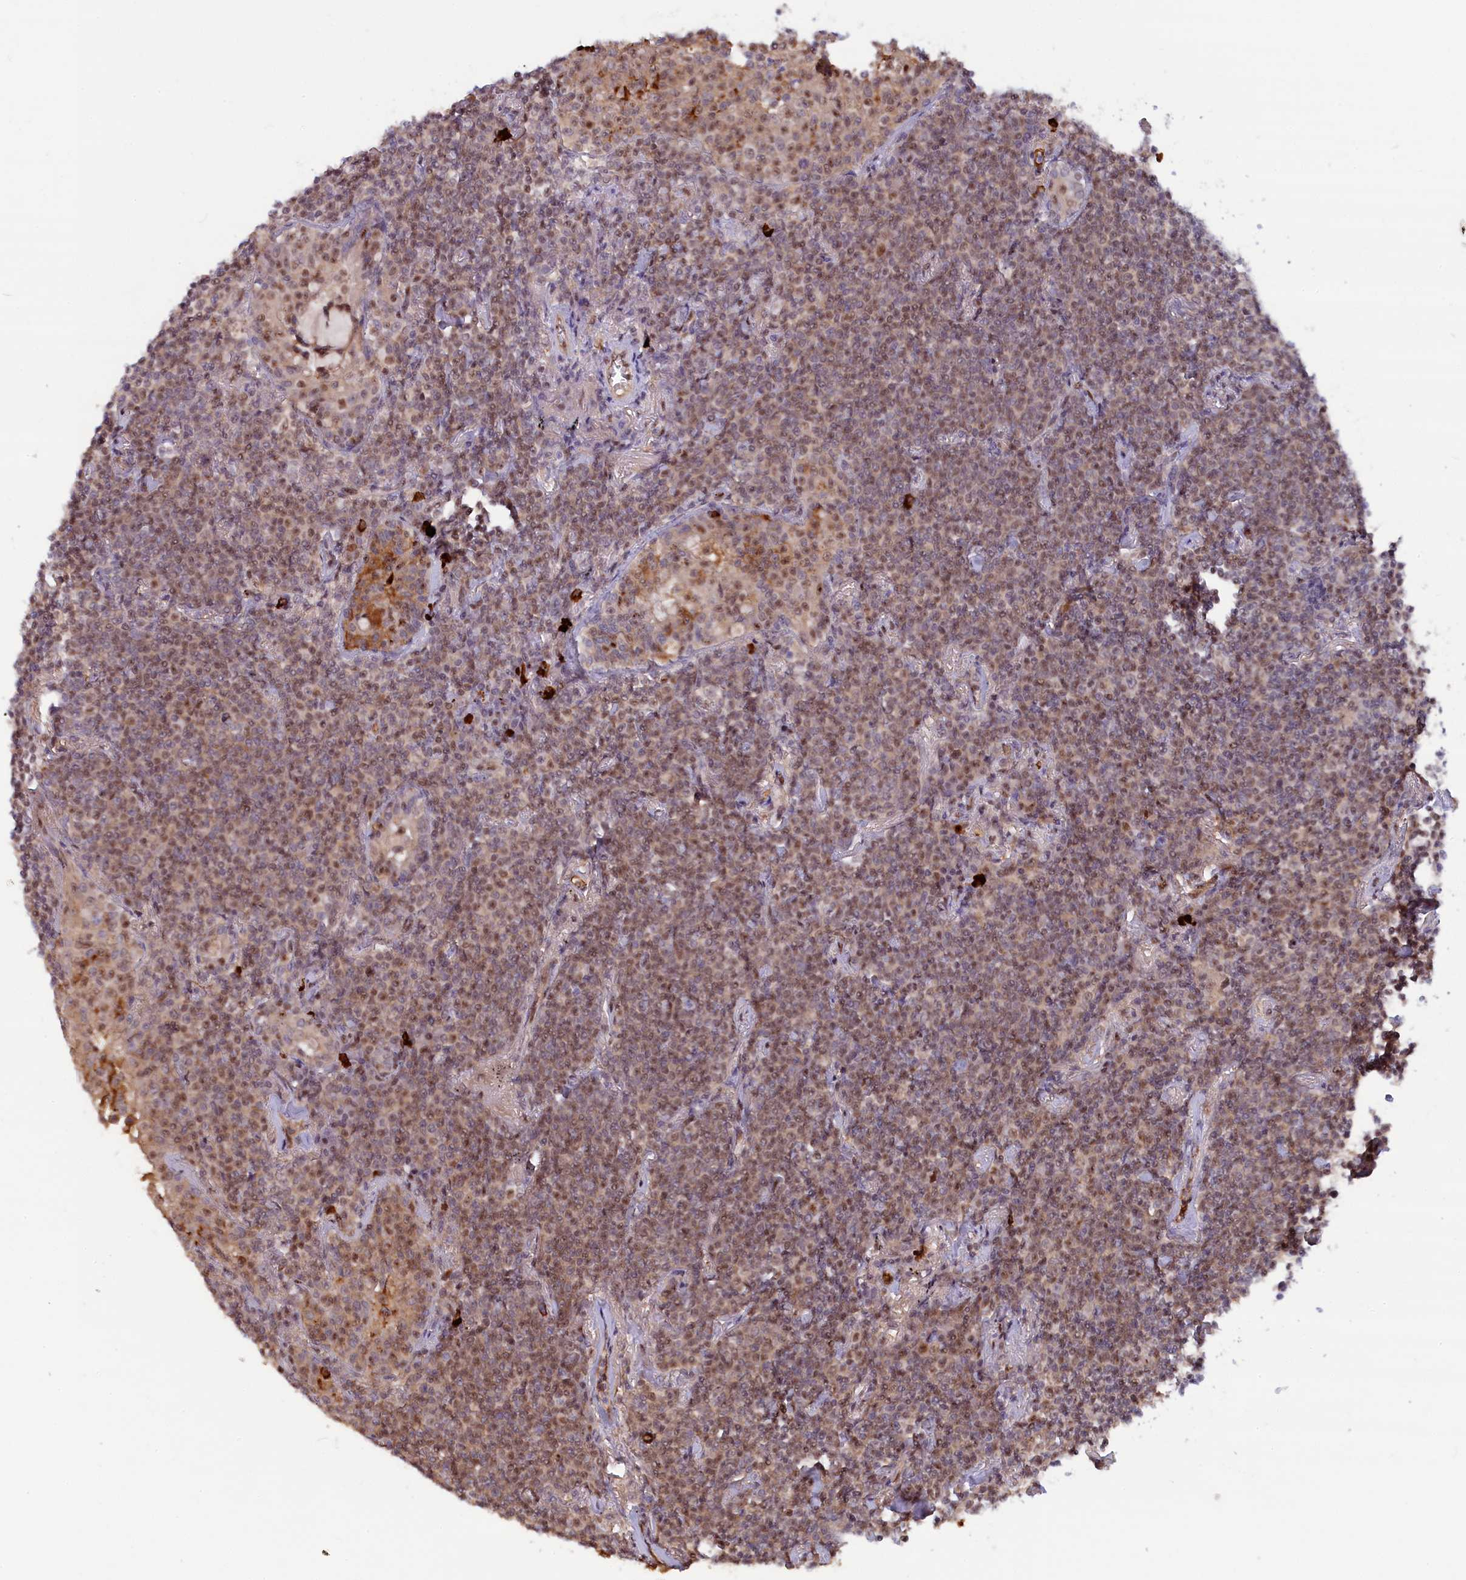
{"staining": {"intensity": "moderate", "quantity": ">75%", "location": "nuclear"}, "tissue": "lymphoma", "cell_type": "Tumor cells", "image_type": "cancer", "snomed": [{"axis": "morphology", "description": "Malignant lymphoma, non-Hodgkin's type, Low grade"}, {"axis": "topography", "description": "Lung"}], "caption": "Immunohistochemical staining of low-grade malignant lymphoma, non-Hodgkin's type shows moderate nuclear protein positivity in about >75% of tumor cells.", "gene": "TAB1", "patient": {"sex": "female", "age": 71}}